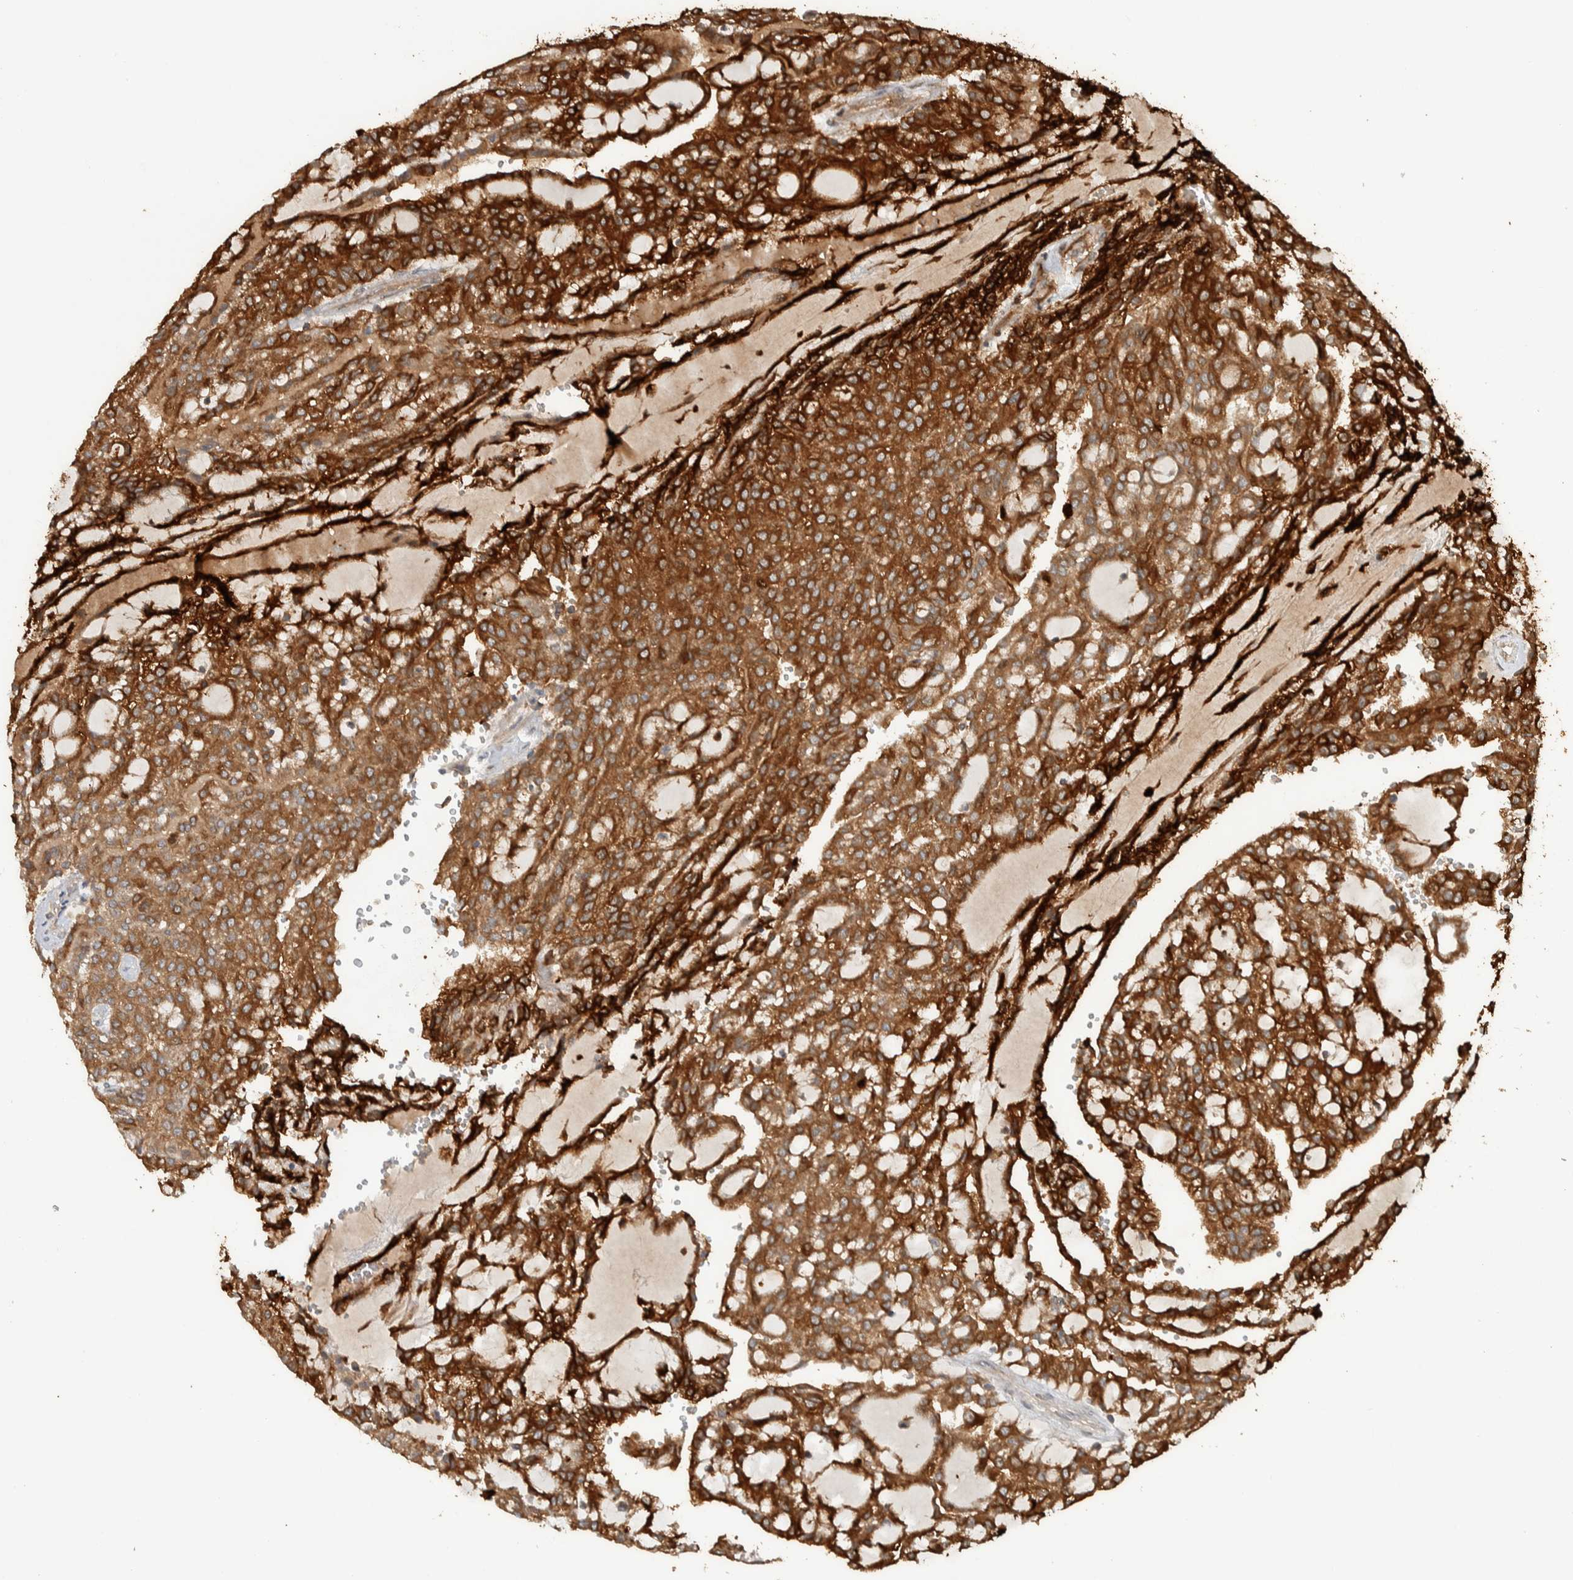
{"staining": {"intensity": "strong", "quantity": ">75%", "location": "cytoplasmic/membranous"}, "tissue": "renal cancer", "cell_type": "Tumor cells", "image_type": "cancer", "snomed": [{"axis": "morphology", "description": "Adenocarcinoma, NOS"}, {"axis": "topography", "description": "Kidney"}], "caption": "Adenocarcinoma (renal) tissue reveals strong cytoplasmic/membranous expression in approximately >75% of tumor cells", "gene": "CNTROB", "patient": {"sex": "male", "age": 63}}